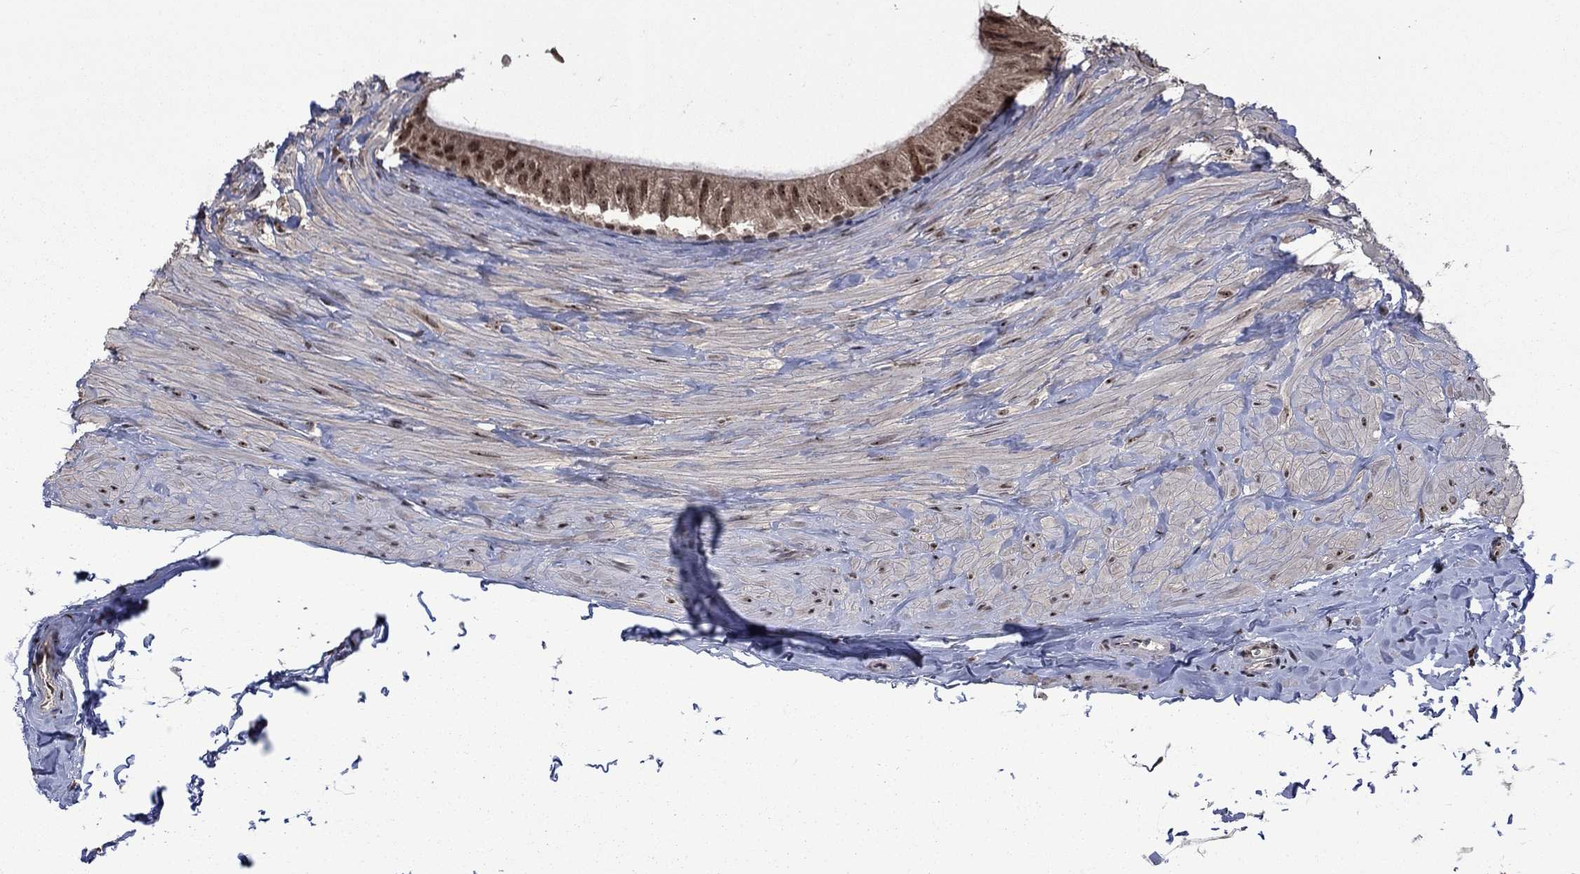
{"staining": {"intensity": "moderate", "quantity": "<25%", "location": "cytoplasmic/membranous,nuclear"}, "tissue": "epididymis", "cell_type": "Glandular cells", "image_type": "normal", "snomed": [{"axis": "morphology", "description": "Normal tissue, NOS"}, {"axis": "topography", "description": "Epididymis"}], "caption": "Immunohistochemical staining of normal epididymis displays moderate cytoplasmic/membranous,nuclear protein expression in about <25% of glandular cells. The protein is shown in brown color, while the nuclei are stained blue.", "gene": "FBLL1", "patient": {"sex": "male", "age": 32}}